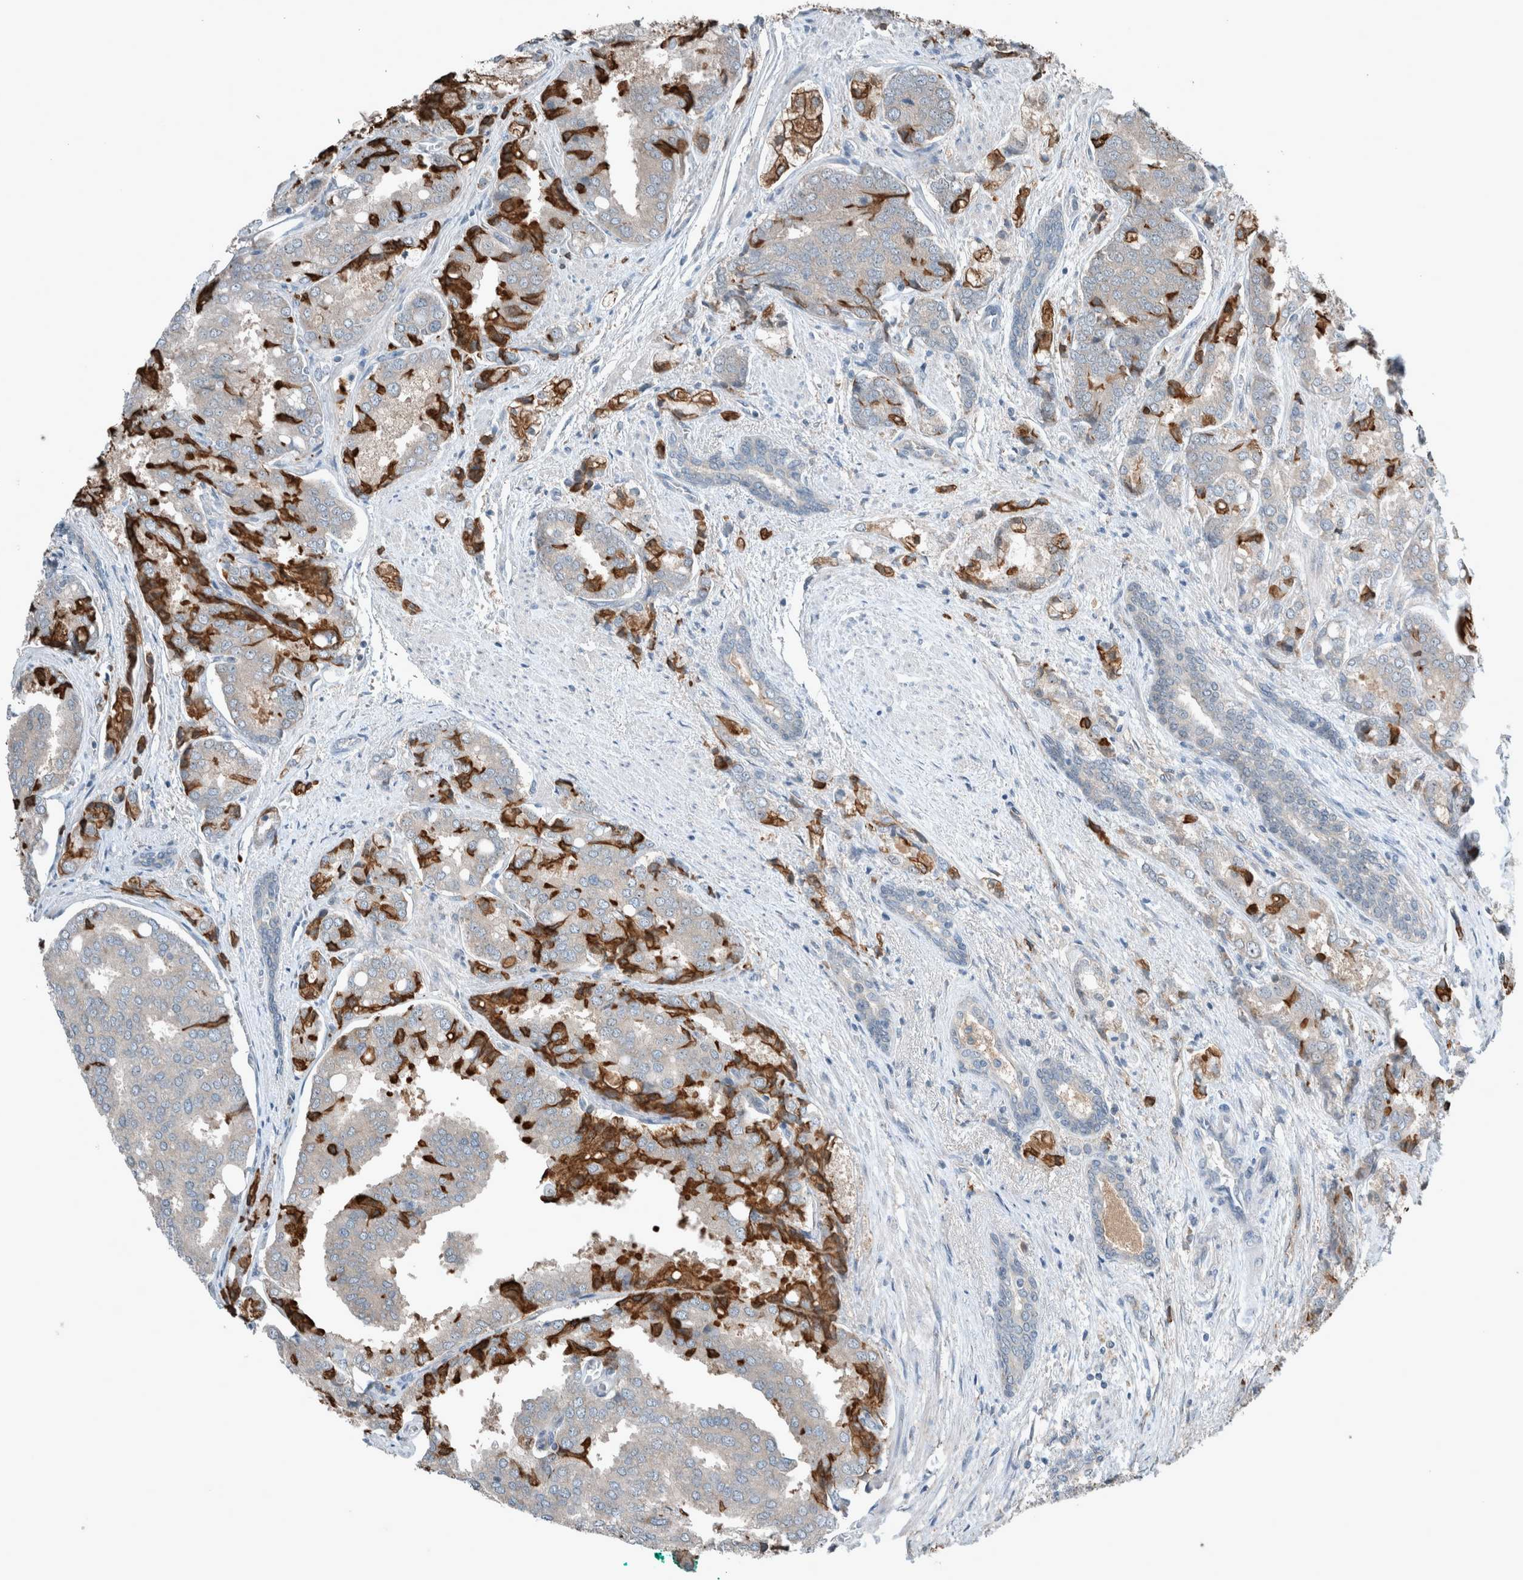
{"staining": {"intensity": "strong", "quantity": "<25%", "location": "cytoplasmic/membranous"}, "tissue": "prostate cancer", "cell_type": "Tumor cells", "image_type": "cancer", "snomed": [{"axis": "morphology", "description": "Adenocarcinoma, High grade"}, {"axis": "topography", "description": "Prostate"}], "caption": "This photomicrograph demonstrates immunohistochemistry staining of human high-grade adenocarcinoma (prostate), with medium strong cytoplasmic/membranous positivity in about <25% of tumor cells.", "gene": "RALGDS", "patient": {"sex": "male", "age": 50}}